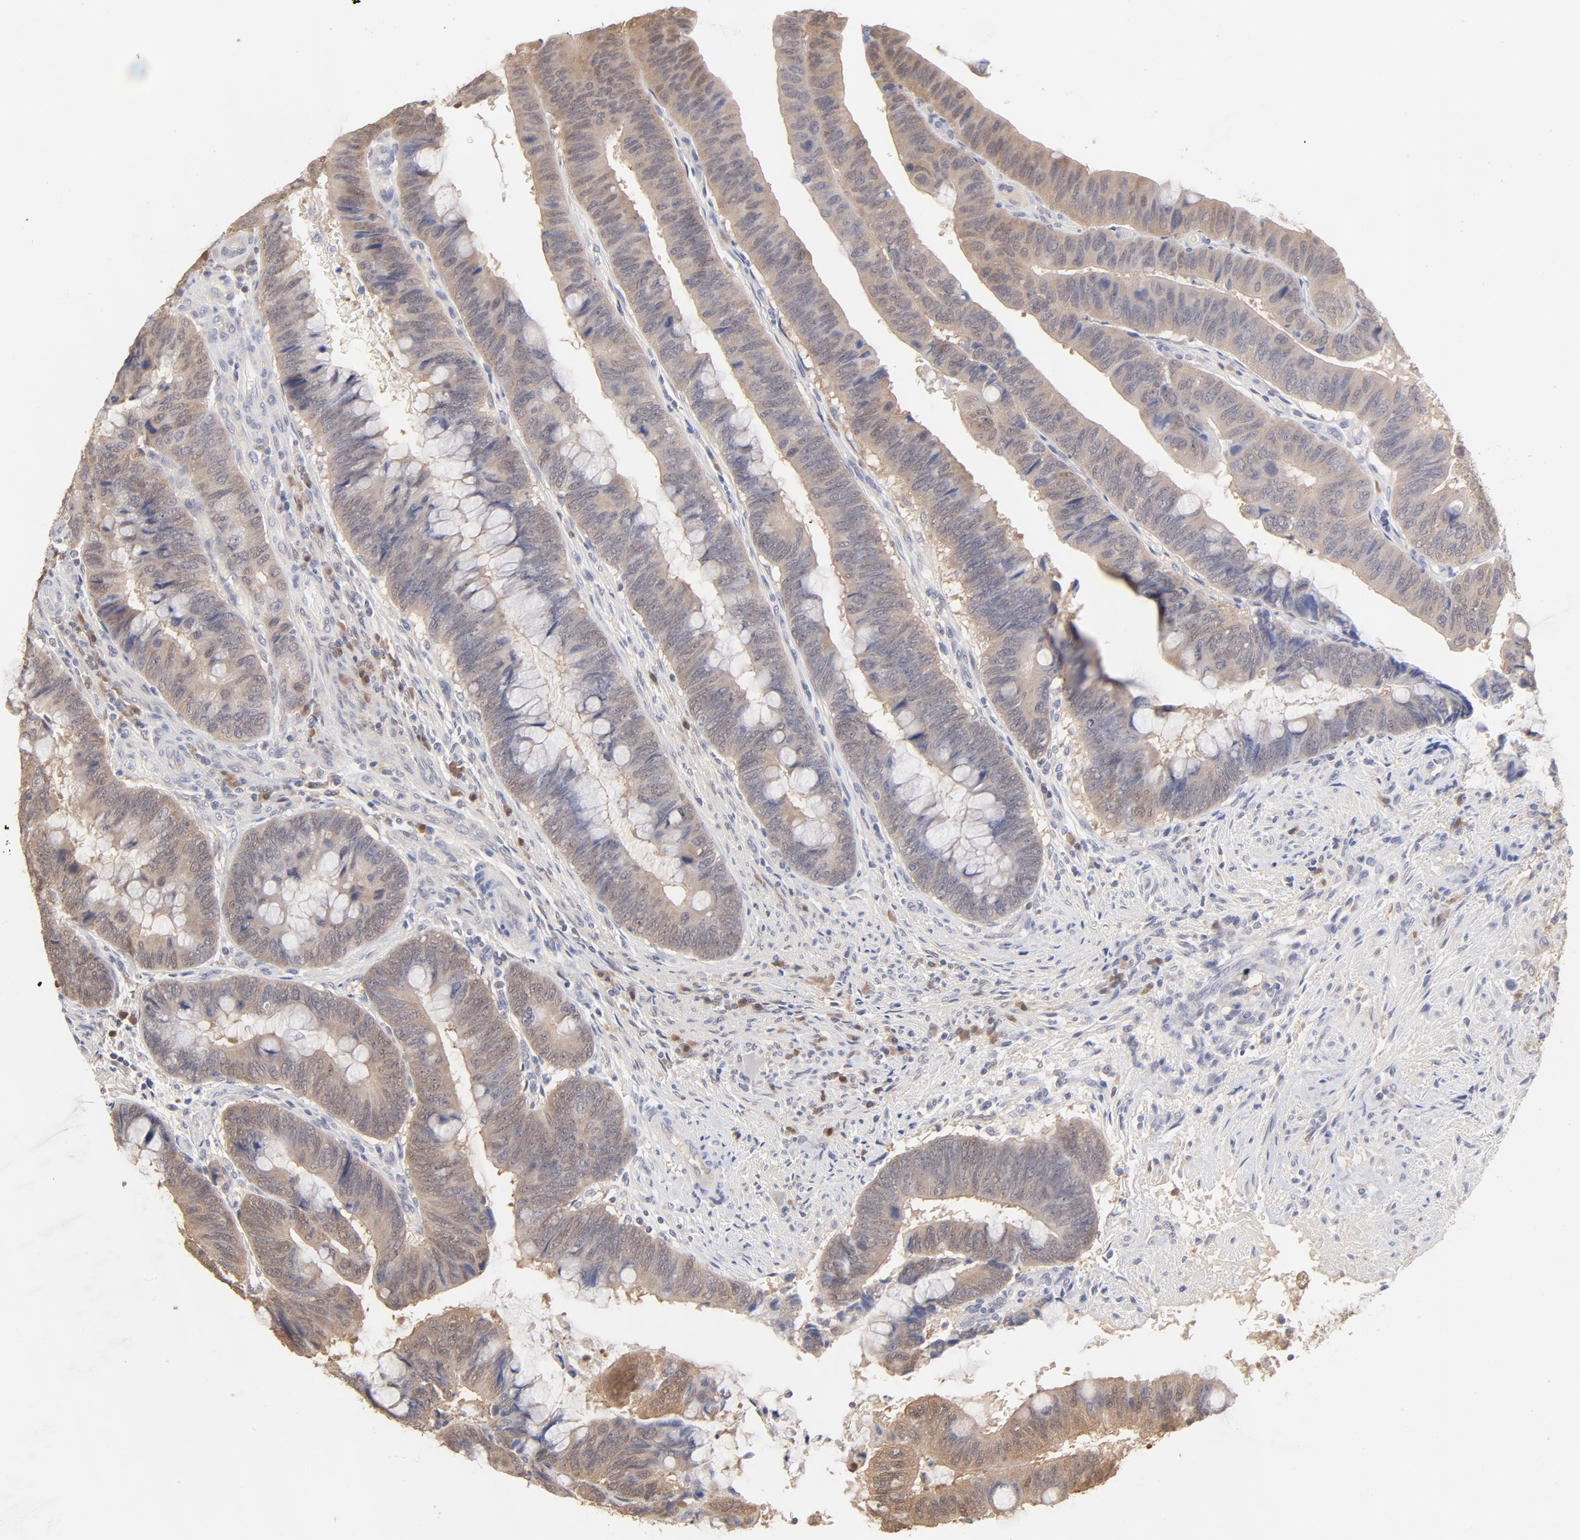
{"staining": {"intensity": "moderate", "quantity": "25%-75%", "location": "cytoplasmic/membranous"}, "tissue": "colorectal cancer", "cell_type": "Tumor cells", "image_type": "cancer", "snomed": [{"axis": "morphology", "description": "Normal tissue, NOS"}, {"axis": "morphology", "description": "Adenocarcinoma, NOS"}, {"axis": "topography", "description": "Rectum"}], "caption": "Approximately 25%-75% of tumor cells in adenocarcinoma (colorectal) exhibit moderate cytoplasmic/membranous protein positivity as visualized by brown immunohistochemical staining.", "gene": "MIF", "patient": {"sex": "male", "age": 92}}